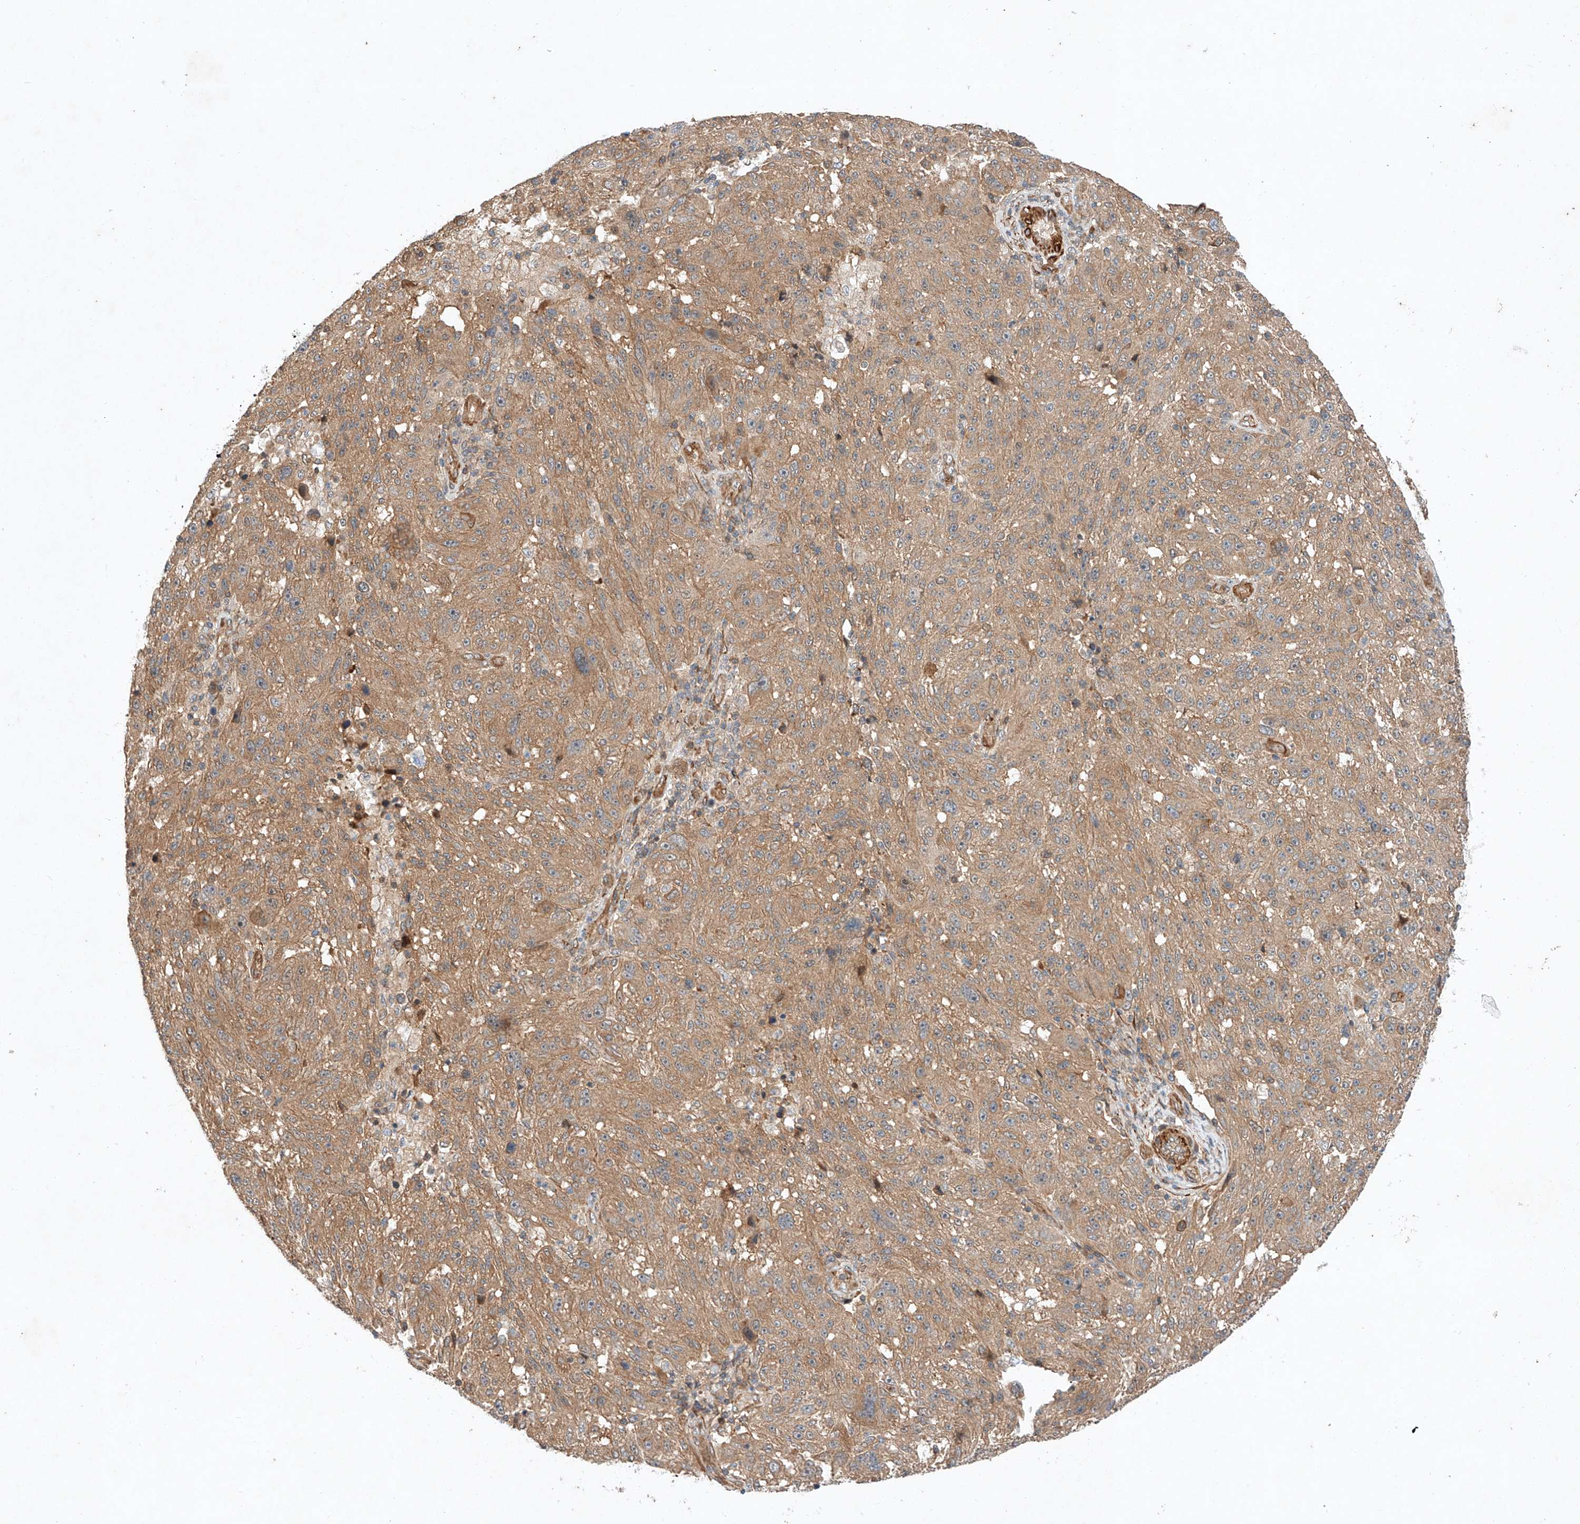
{"staining": {"intensity": "moderate", "quantity": ">75%", "location": "cytoplasmic/membranous"}, "tissue": "melanoma", "cell_type": "Tumor cells", "image_type": "cancer", "snomed": [{"axis": "morphology", "description": "Malignant melanoma, NOS"}, {"axis": "topography", "description": "Skin"}], "caption": "A photomicrograph showing moderate cytoplasmic/membranous positivity in approximately >75% of tumor cells in melanoma, as visualized by brown immunohistochemical staining.", "gene": "ARHGAP33", "patient": {"sex": "male", "age": 53}}